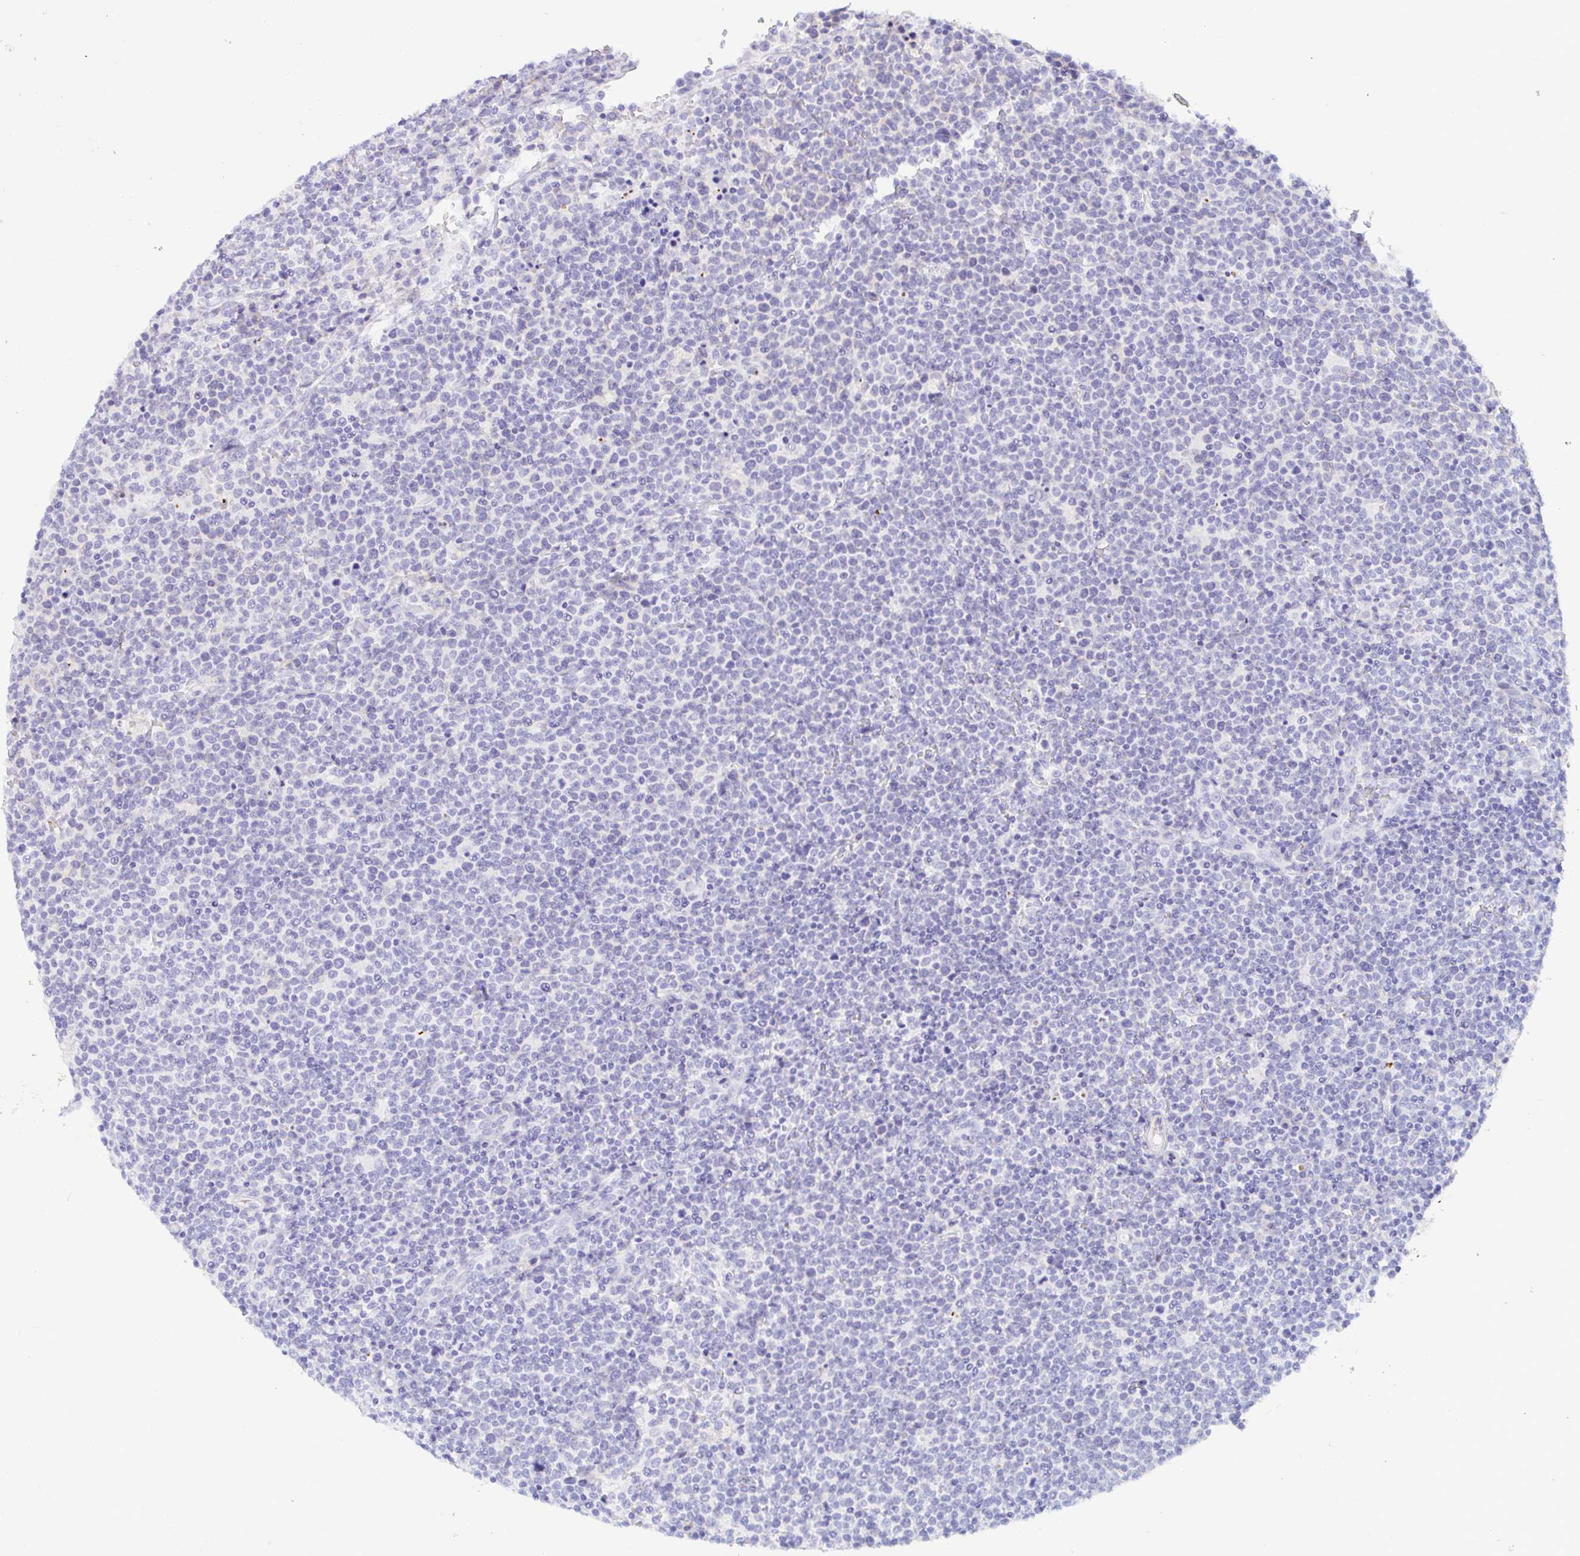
{"staining": {"intensity": "negative", "quantity": "none", "location": "none"}, "tissue": "lymphoma", "cell_type": "Tumor cells", "image_type": "cancer", "snomed": [{"axis": "morphology", "description": "Malignant lymphoma, non-Hodgkin's type, High grade"}, {"axis": "topography", "description": "Lymph node"}], "caption": "Immunohistochemistry micrograph of human lymphoma stained for a protein (brown), which displays no expression in tumor cells. (DAB immunohistochemistry with hematoxylin counter stain).", "gene": "PINLYP", "patient": {"sex": "male", "age": 61}}